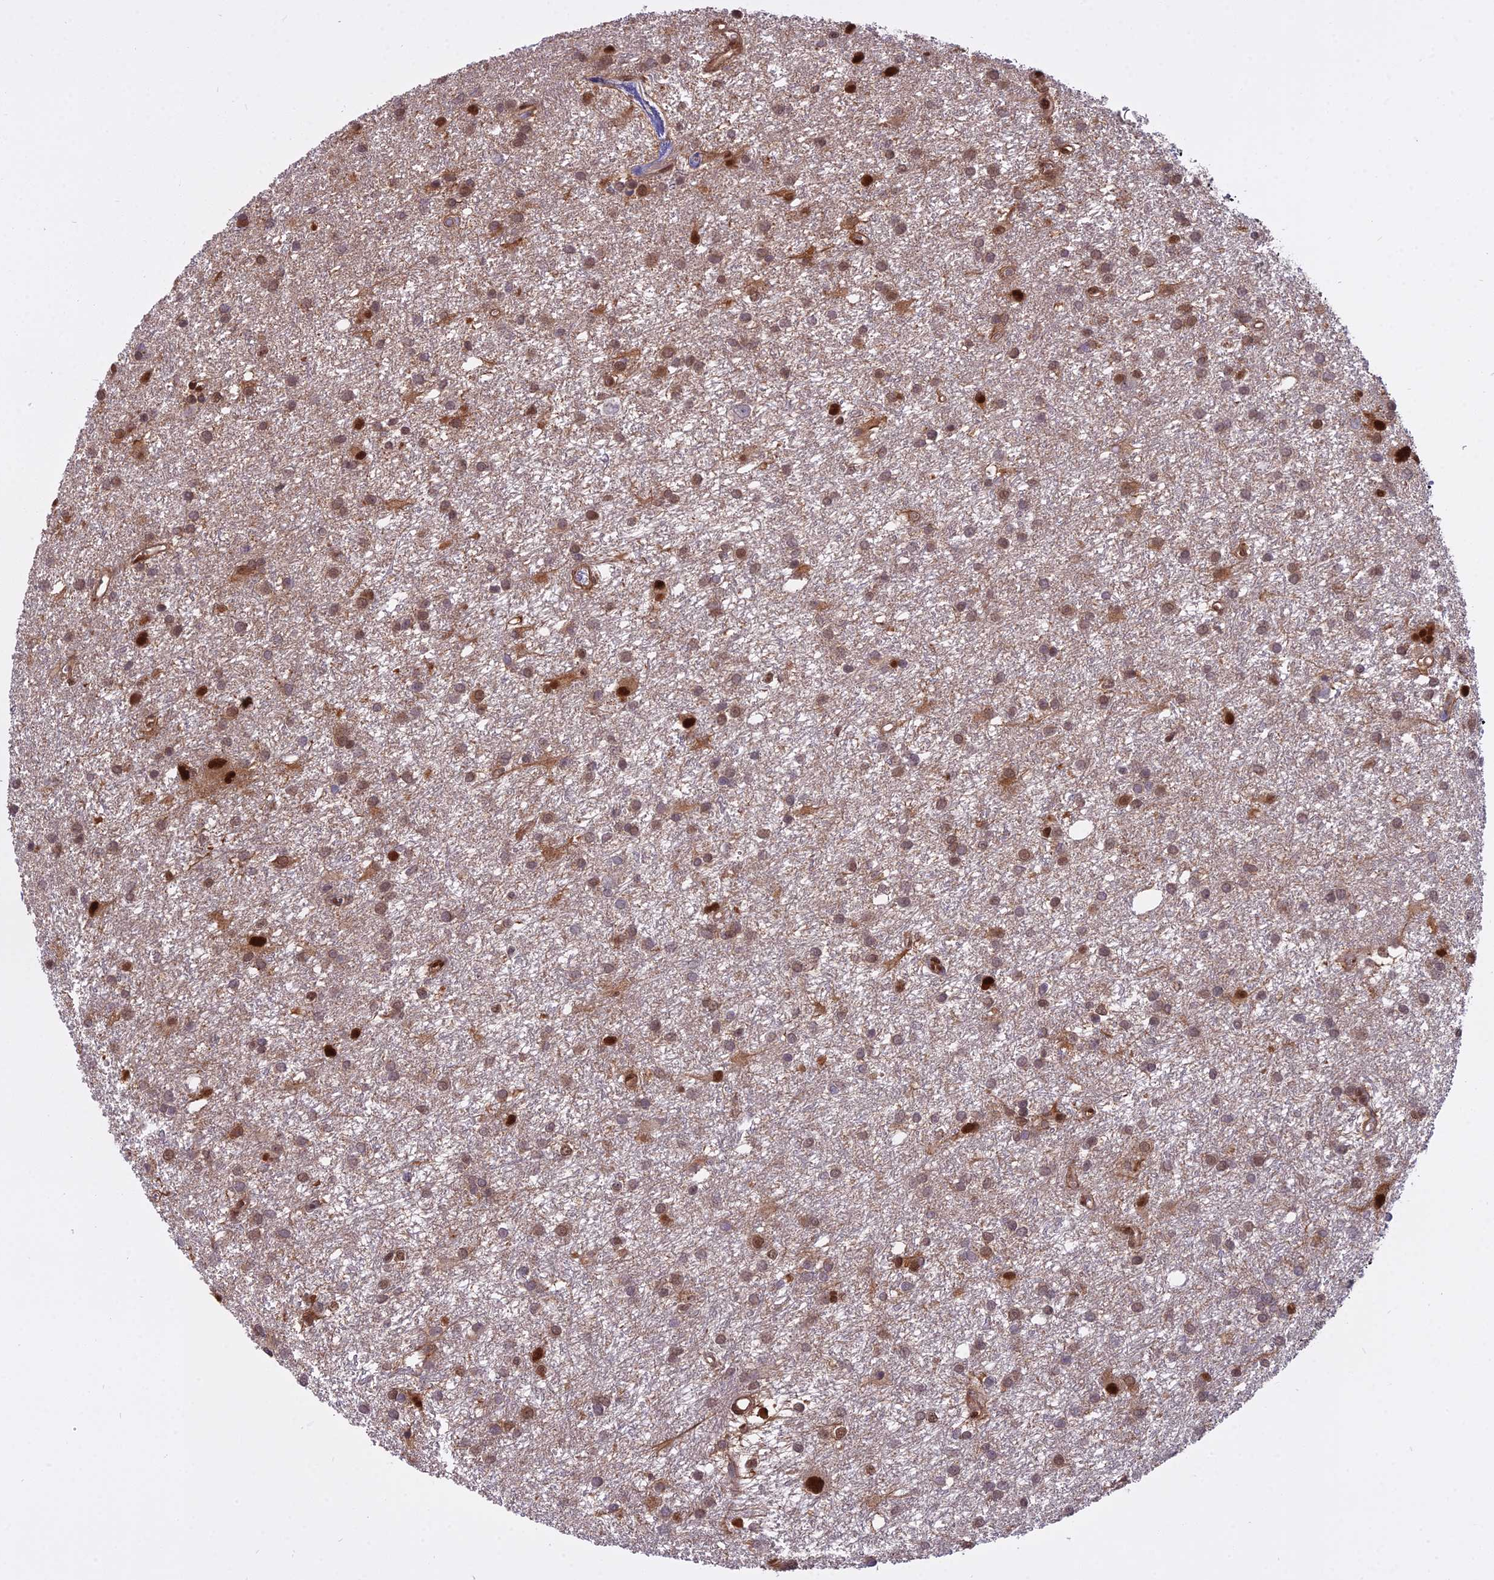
{"staining": {"intensity": "moderate", "quantity": ">75%", "location": "cytoplasmic/membranous,nuclear"}, "tissue": "glioma", "cell_type": "Tumor cells", "image_type": "cancer", "snomed": [{"axis": "morphology", "description": "Glioma, malignant, High grade"}, {"axis": "topography", "description": "Brain"}], "caption": "Human high-grade glioma (malignant) stained with a protein marker reveals moderate staining in tumor cells.", "gene": "NPEPL1", "patient": {"sex": "female", "age": 50}}